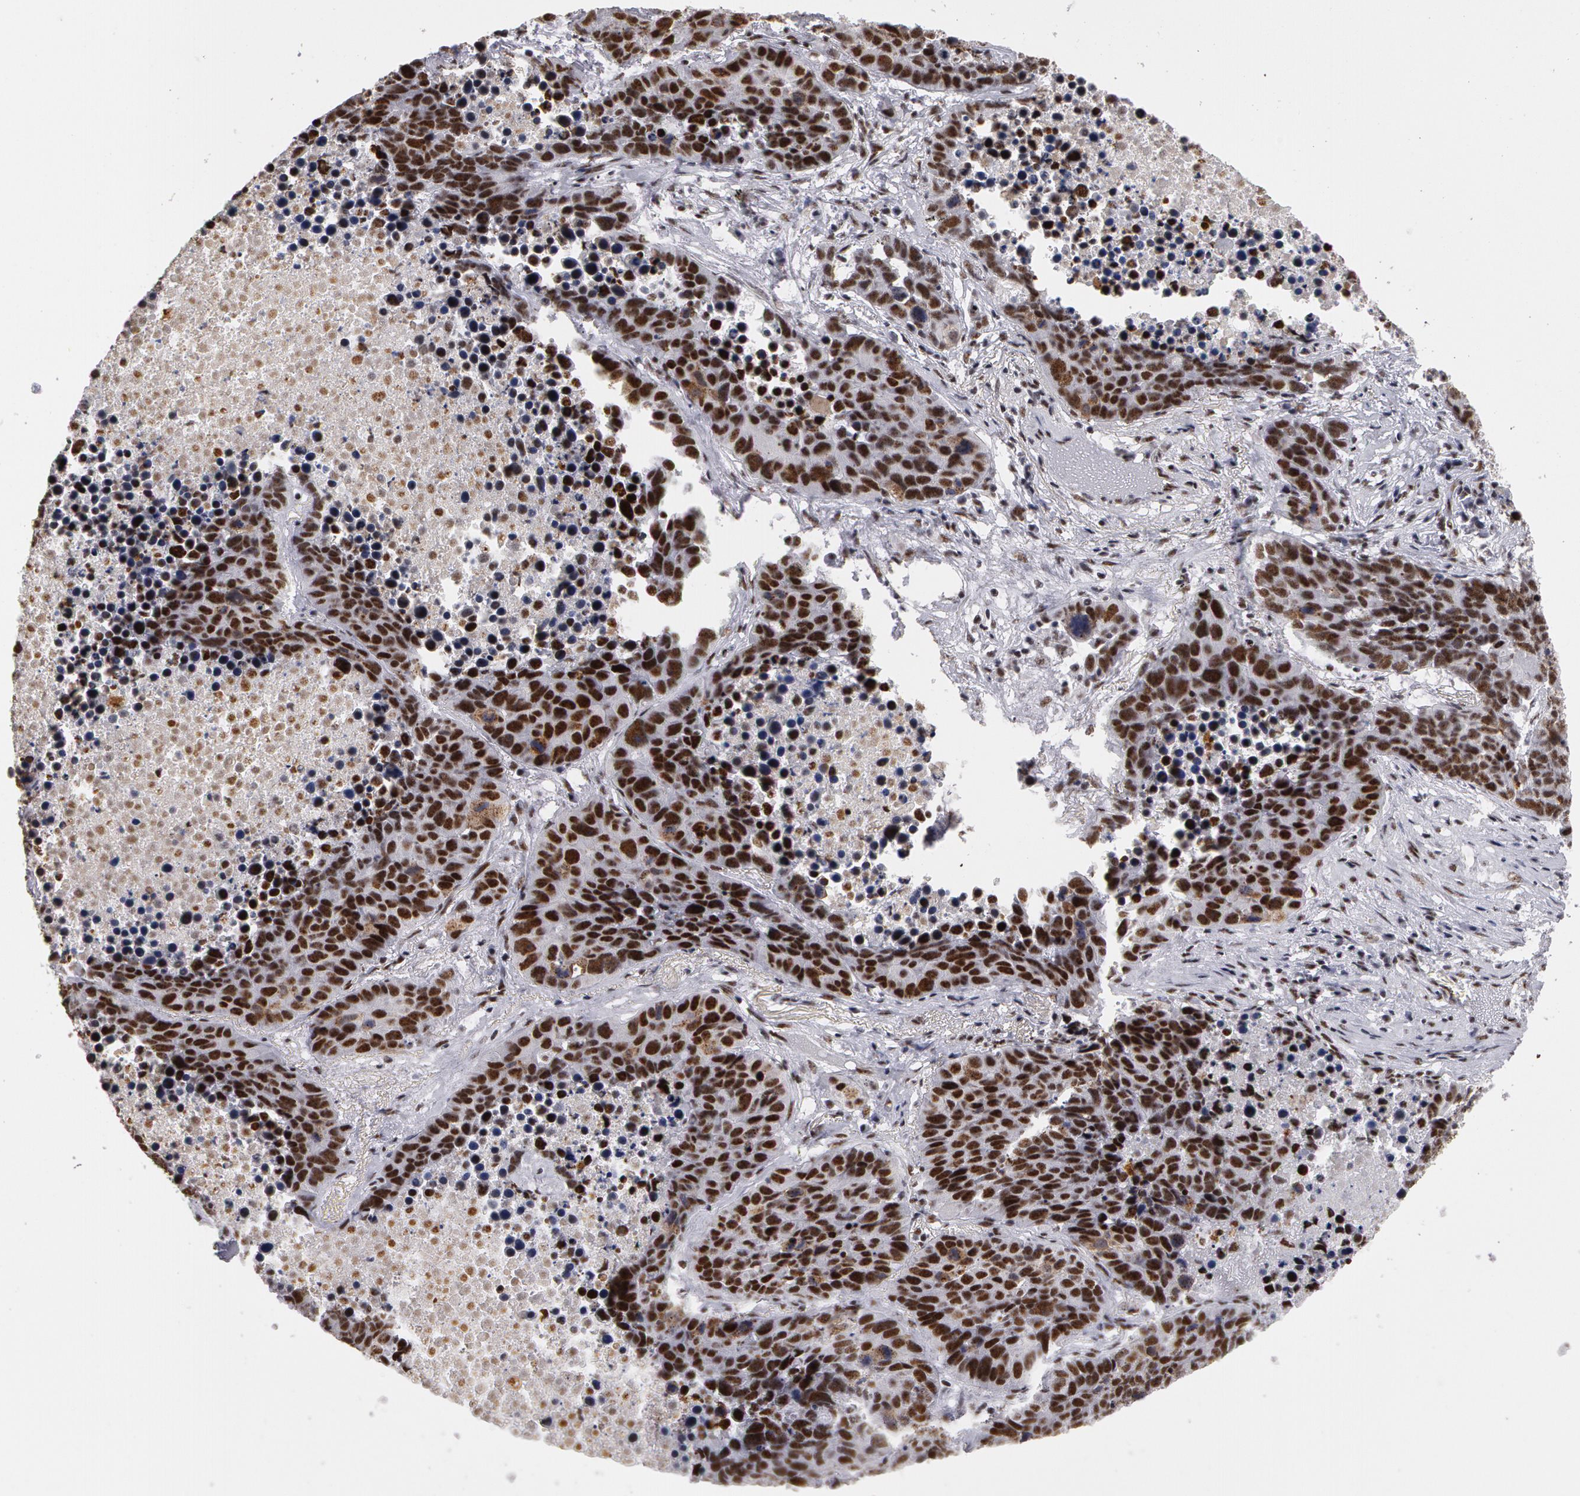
{"staining": {"intensity": "strong", "quantity": ">75%", "location": "nuclear"}, "tissue": "lung cancer", "cell_type": "Tumor cells", "image_type": "cancer", "snomed": [{"axis": "morphology", "description": "Carcinoid, malignant, NOS"}, {"axis": "topography", "description": "Lung"}], "caption": "Lung cancer tissue exhibits strong nuclear staining in approximately >75% of tumor cells, visualized by immunohistochemistry.", "gene": "PNN", "patient": {"sex": "male", "age": 60}}